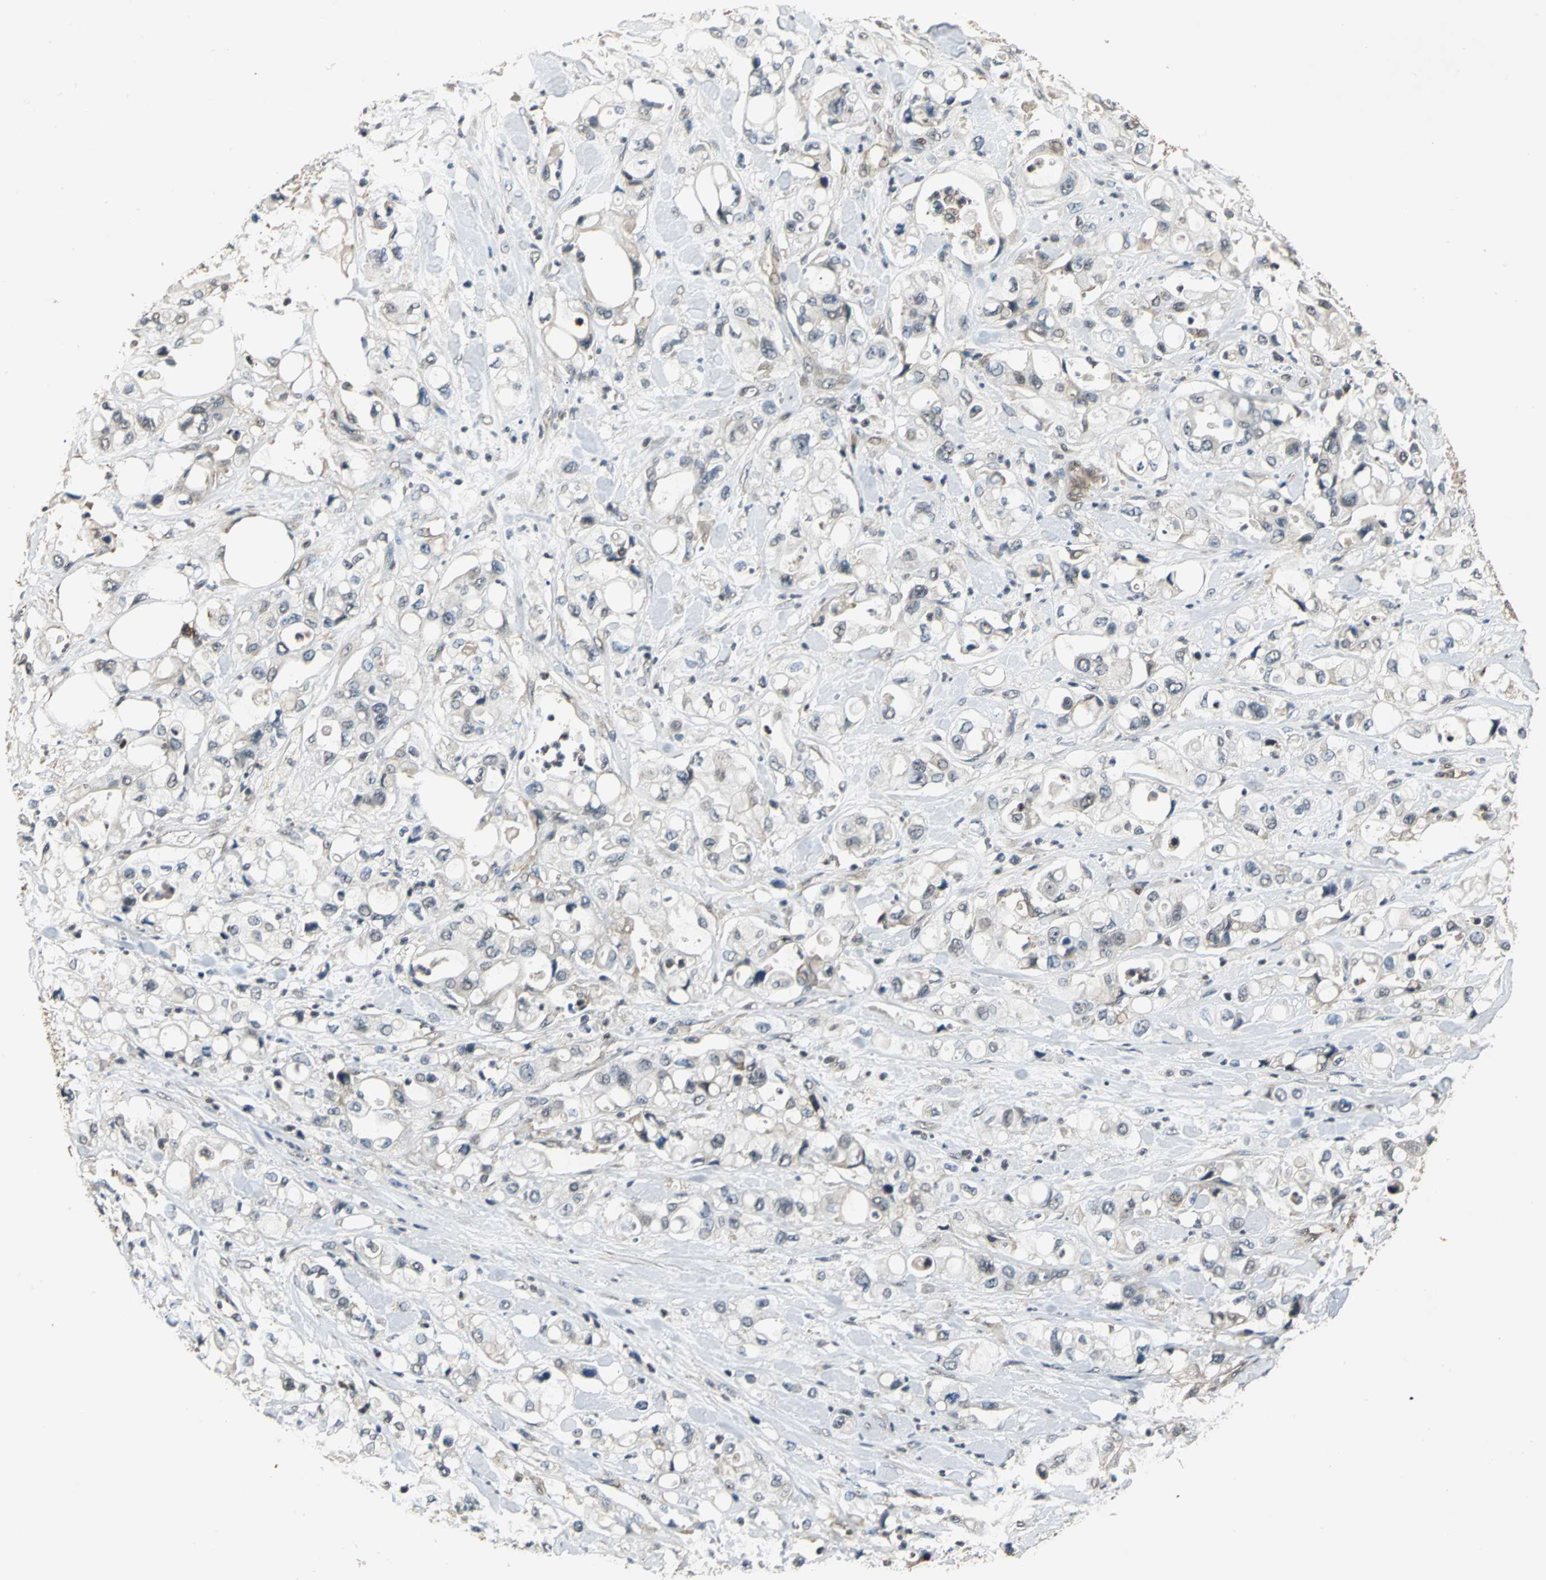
{"staining": {"intensity": "negative", "quantity": "none", "location": "none"}, "tissue": "pancreatic cancer", "cell_type": "Tumor cells", "image_type": "cancer", "snomed": [{"axis": "morphology", "description": "Adenocarcinoma, NOS"}, {"axis": "topography", "description": "Pancreas"}], "caption": "A high-resolution photomicrograph shows IHC staining of pancreatic cancer (adenocarcinoma), which exhibits no significant expression in tumor cells.", "gene": "EIF2B2", "patient": {"sex": "male", "age": 70}}